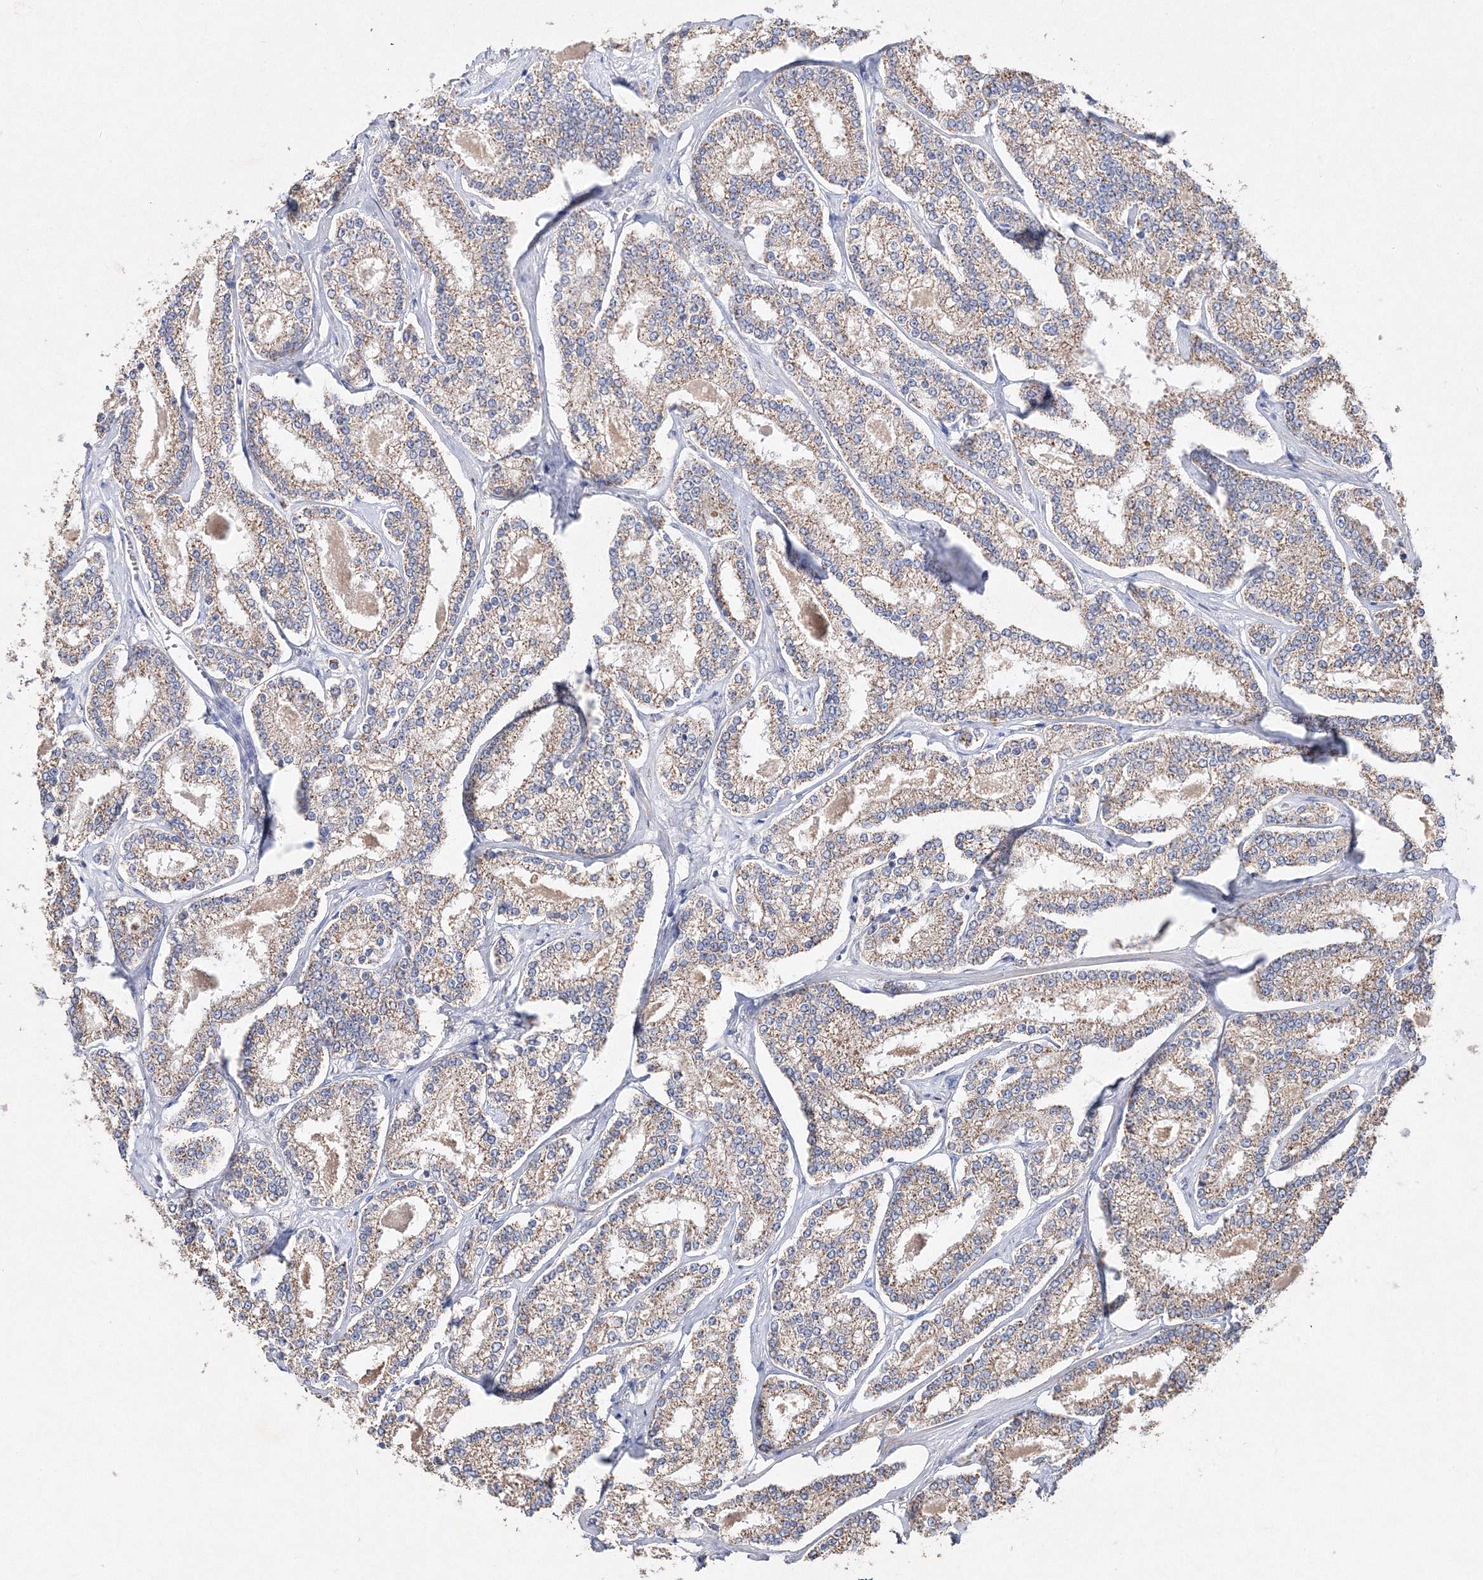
{"staining": {"intensity": "weak", "quantity": ">75%", "location": "cytoplasmic/membranous"}, "tissue": "prostate cancer", "cell_type": "Tumor cells", "image_type": "cancer", "snomed": [{"axis": "morphology", "description": "Normal tissue, NOS"}, {"axis": "morphology", "description": "Adenocarcinoma, High grade"}, {"axis": "topography", "description": "Prostate"}], "caption": "High-power microscopy captured an immunohistochemistry micrograph of prostate cancer (adenocarcinoma (high-grade)), revealing weak cytoplasmic/membranous positivity in approximately >75% of tumor cells.", "gene": "GLS", "patient": {"sex": "male", "age": 83}}